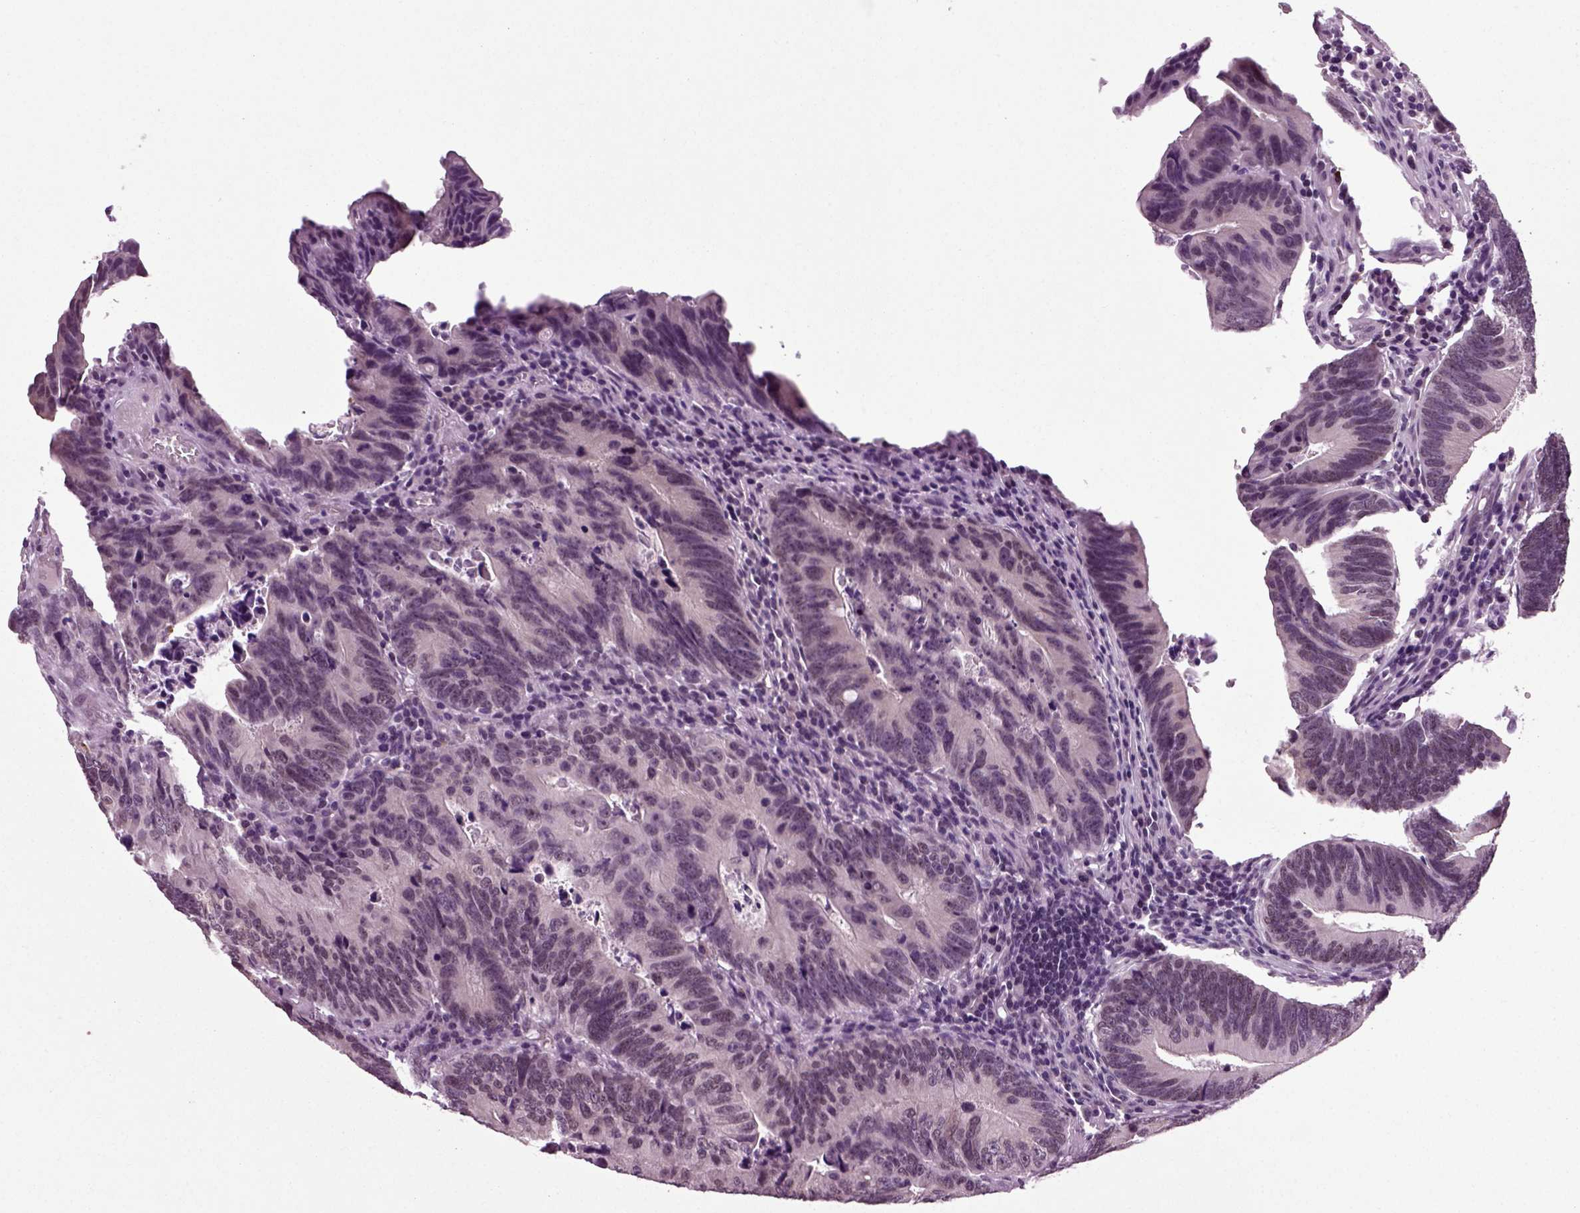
{"staining": {"intensity": "negative", "quantity": "none", "location": "none"}, "tissue": "colorectal cancer", "cell_type": "Tumor cells", "image_type": "cancer", "snomed": [{"axis": "morphology", "description": "Adenocarcinoma, NOS"}, {"axis": "topography", "description": "Colon"}], "caption": "This is a histopathology image of immunohistochemistry staining of colorectal cancer, which shows no positivity in tumor cells. Brightfield microscopy of IHC stained with DAB (3,3'-diaminobenzidine) (brown) and hematoxylin (blue), captured at high magnification.", "gene": "RCOR3", "patient": {"sex": "female", "age": 87}}